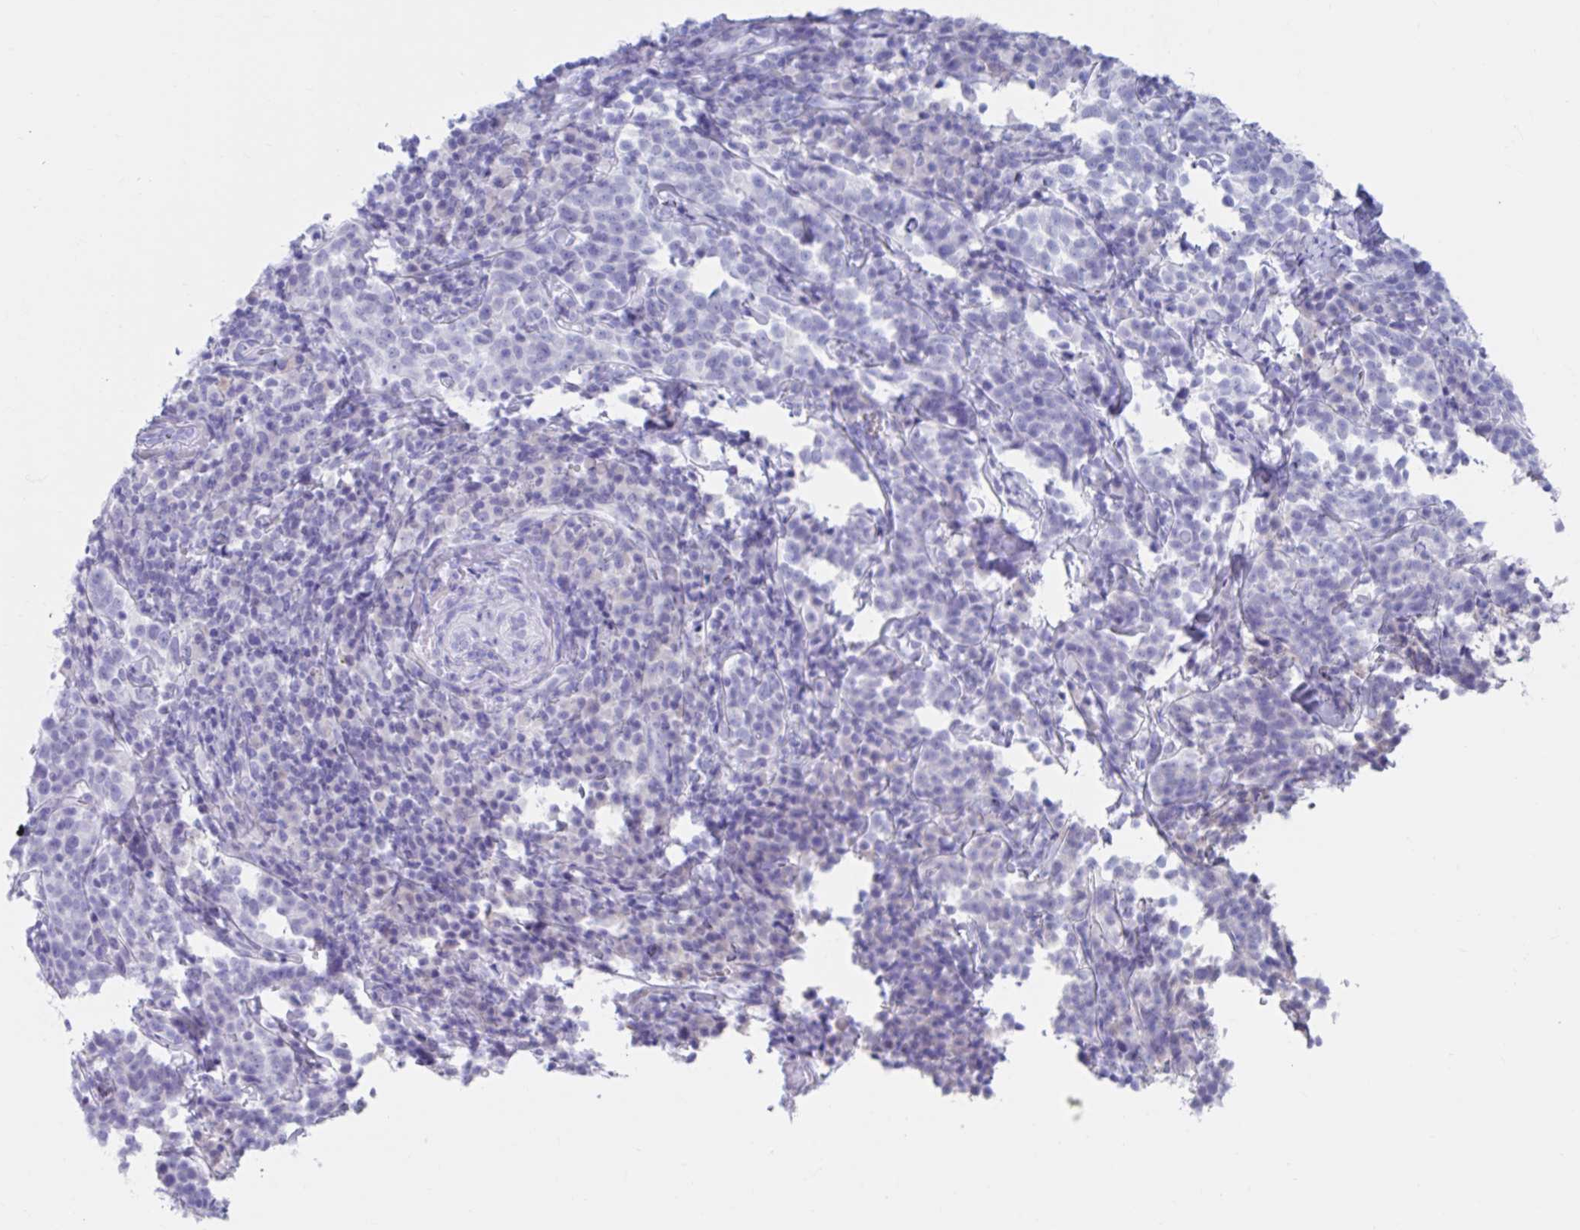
{"staining": {"intensity": "negative", "quantity": "none", "location": "none"}, "tissue": "cervical cancer", "cell_type": "Tumor cells", "image_type": "cancer", "snomed": [{"axis": "morphology", "description": "Squamous cell carcinoma, NOS"}, {"axis": "topography", "description": "Cervix"}], "caption": "Cervical squamous cell carcinoma was stained to show a protein in brown. There is no significant expression in tumor cells.", "gene": "DPEP3", "patient": {"sex": "female", "age": 75}}